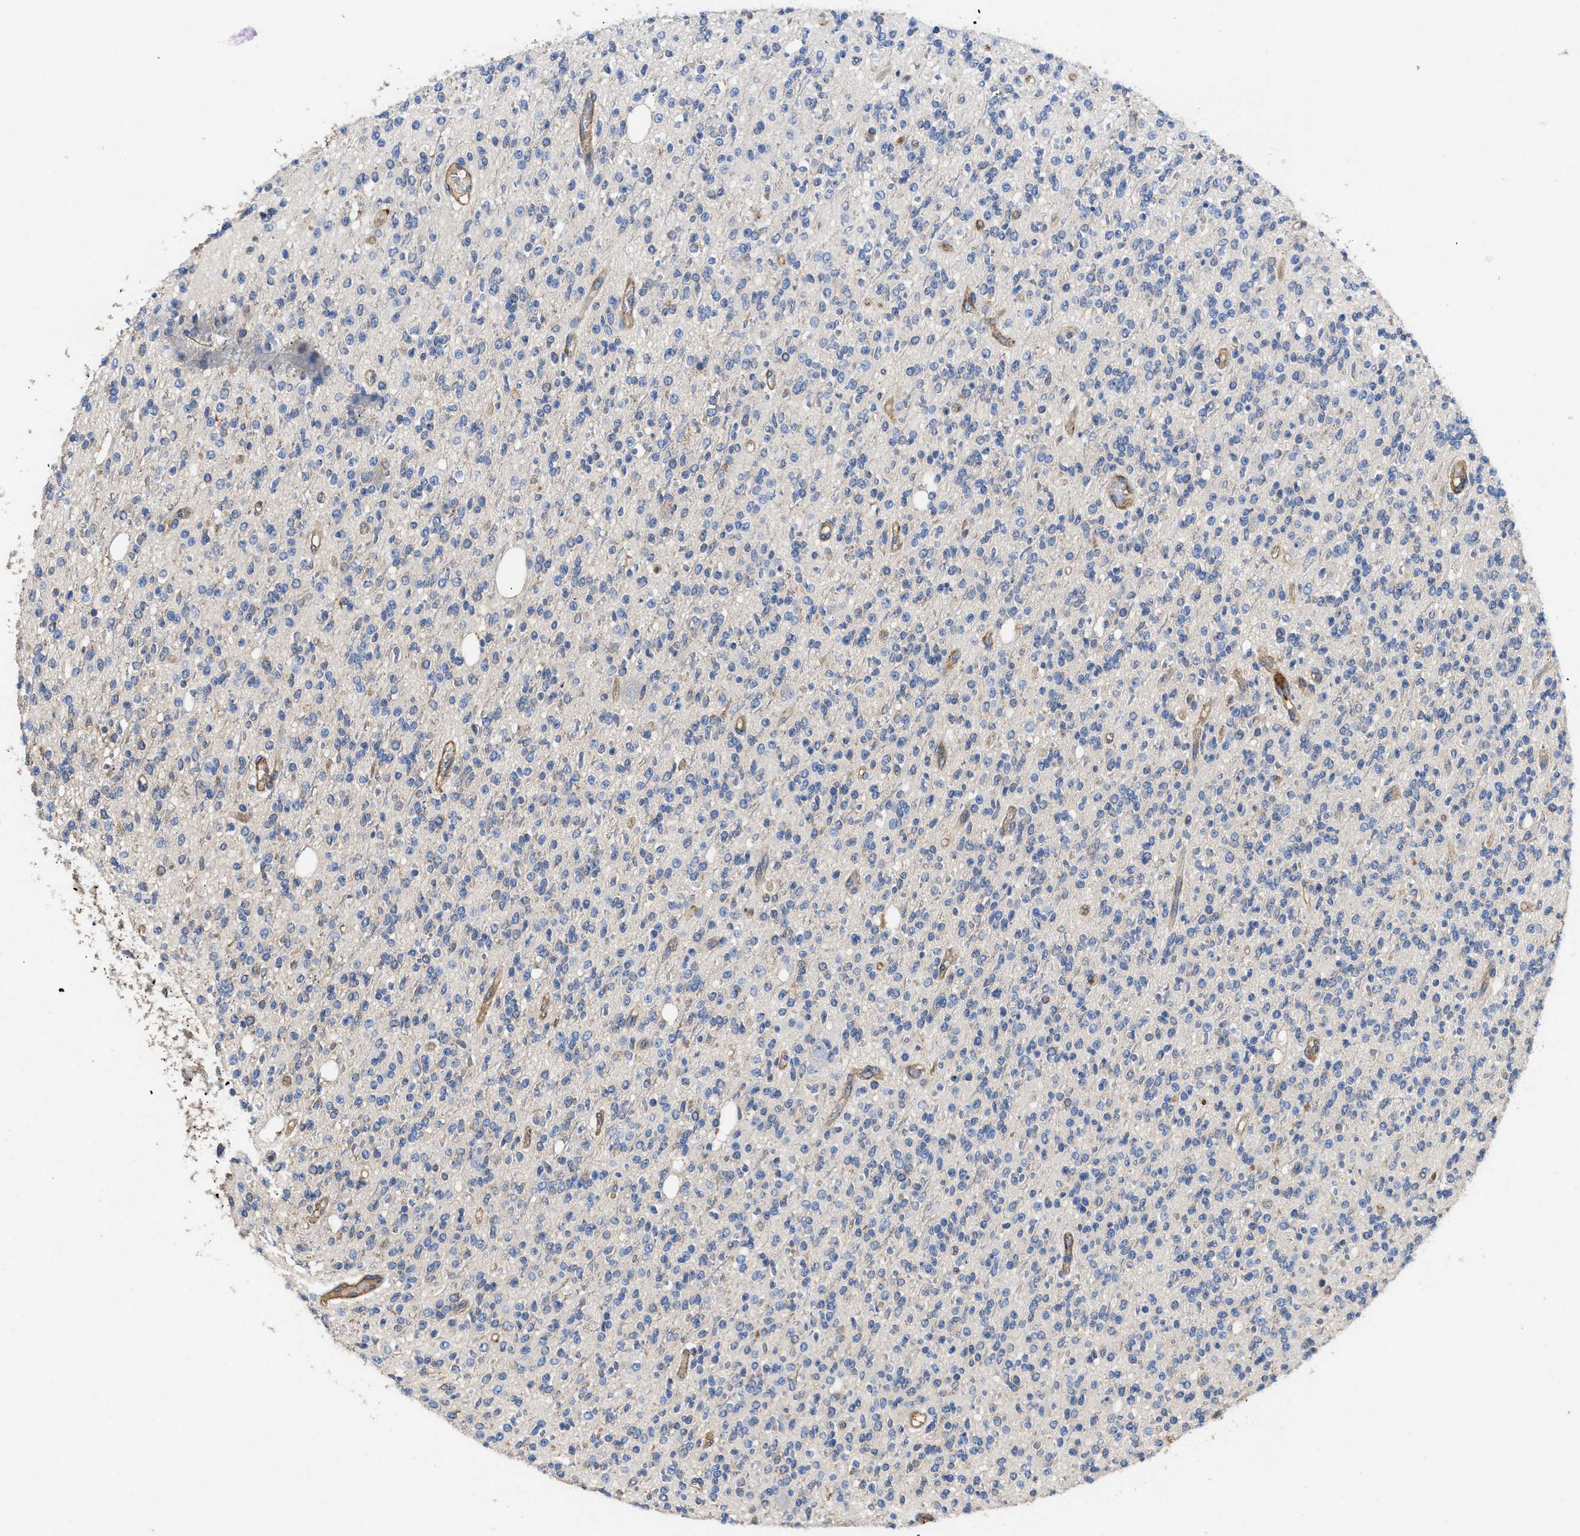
{"staining": {"intensity": "negative", "quantity": "none", "location": "none"}, "tissue": "glioma", "cell_type": "Tumor cells", "image_type": "cancer", "snomed": [{"axis": "morphology", "description": "Glioma, malignant, High grade"}, {"axis": "topography", "description": "Brain"}], "caption": "A high-resolution histopathology image shows IHC staining of malignant glioma (high-grade), which shows no significant positivity in tumor cells. (DAB immunohistochemistry, high magnification).", "gene": "USP4", "patient": {"sex": "male", "age": 34}}